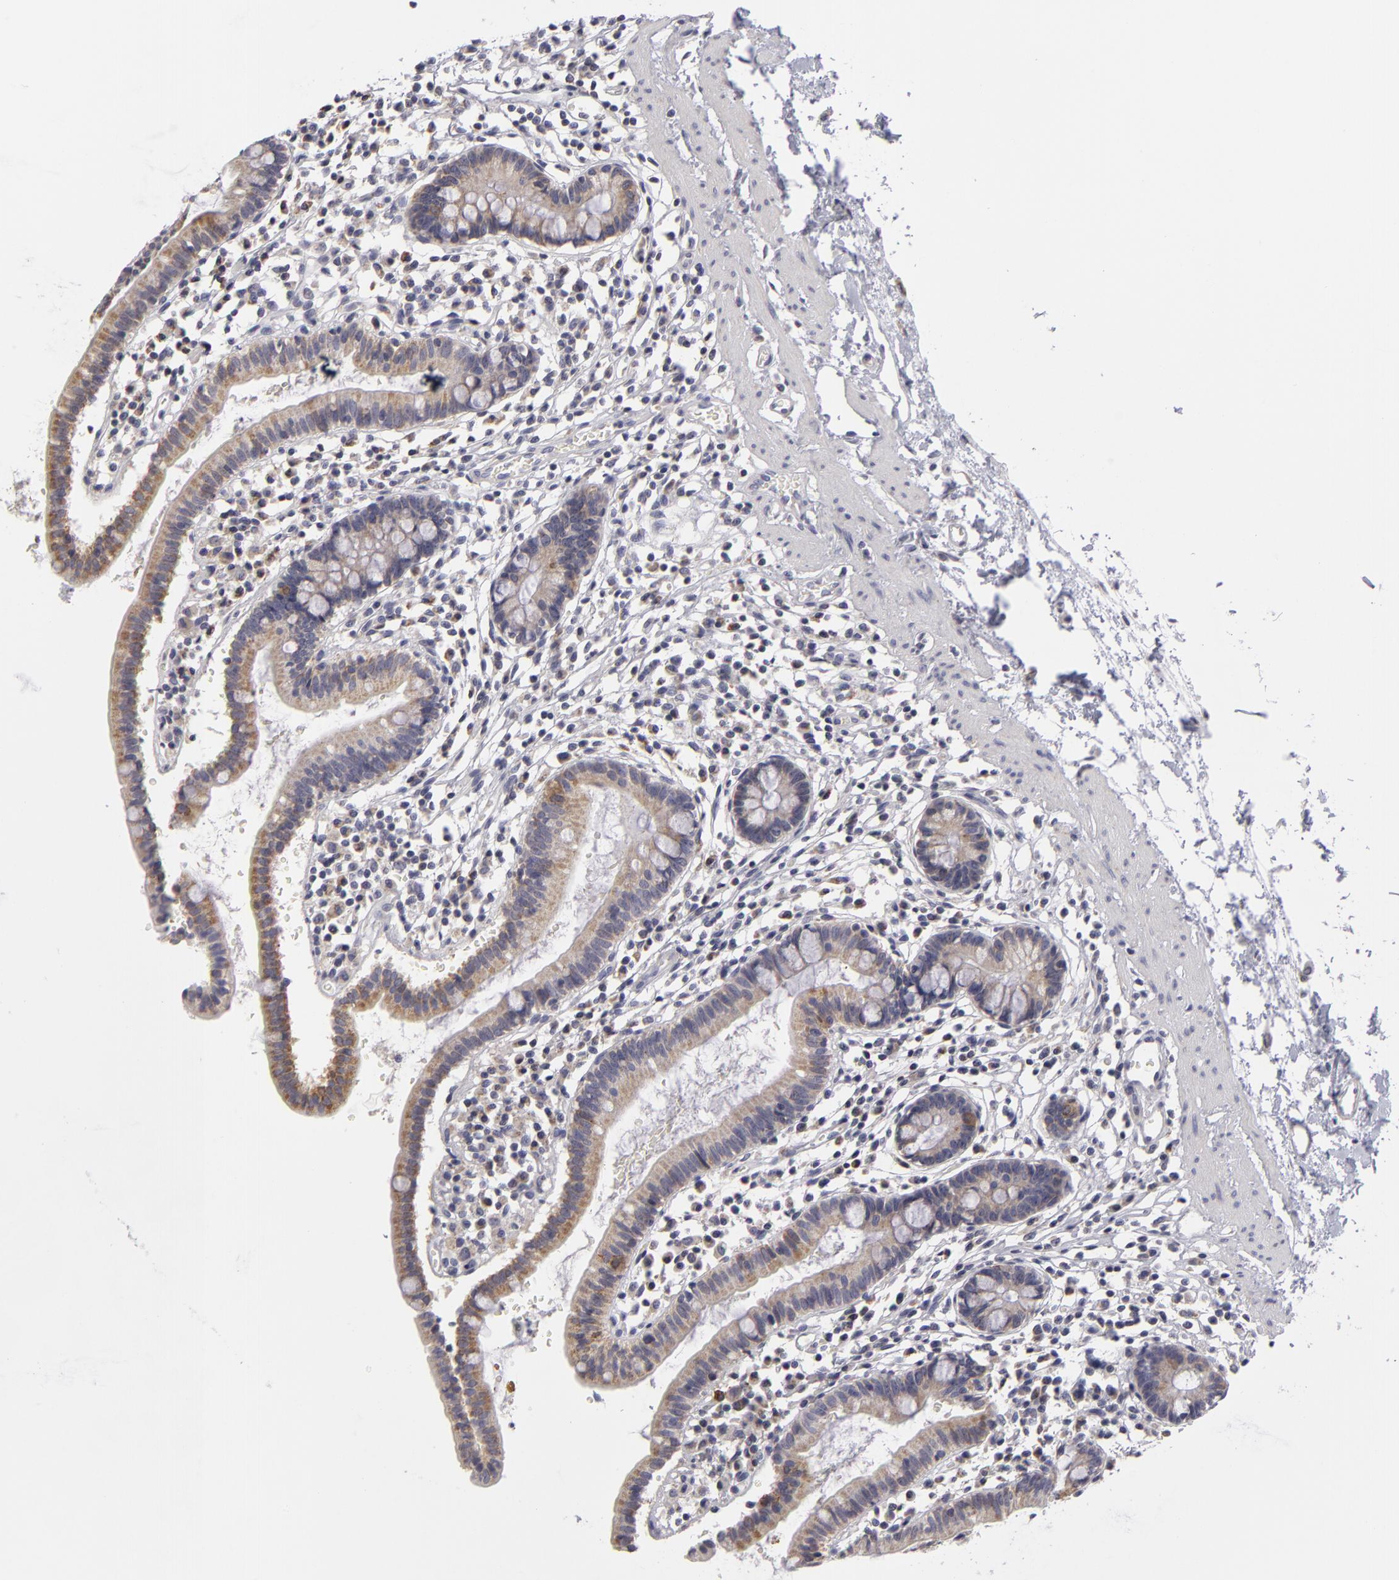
{"staining": {"intensity": "weak", "quantity": ">75%", "location": "cytoplasmic/membranous"}, "tissue": "small intestine", "cell_type": "Glandular cells", "image_type": "normal", "snomed": [{"axis": "morphology", "description": "Normal tissue, NOS"}, {"axis": "topography", "description": "Small intestine"}], "caption": "The histopathology image demonstrates a brown stain indicating the presence of a protein in the cytoplasmic/membranous of glandular cells in small intestine.", "gene": "ATP2B3", "patient": {"sex": "female", "age": 37}}